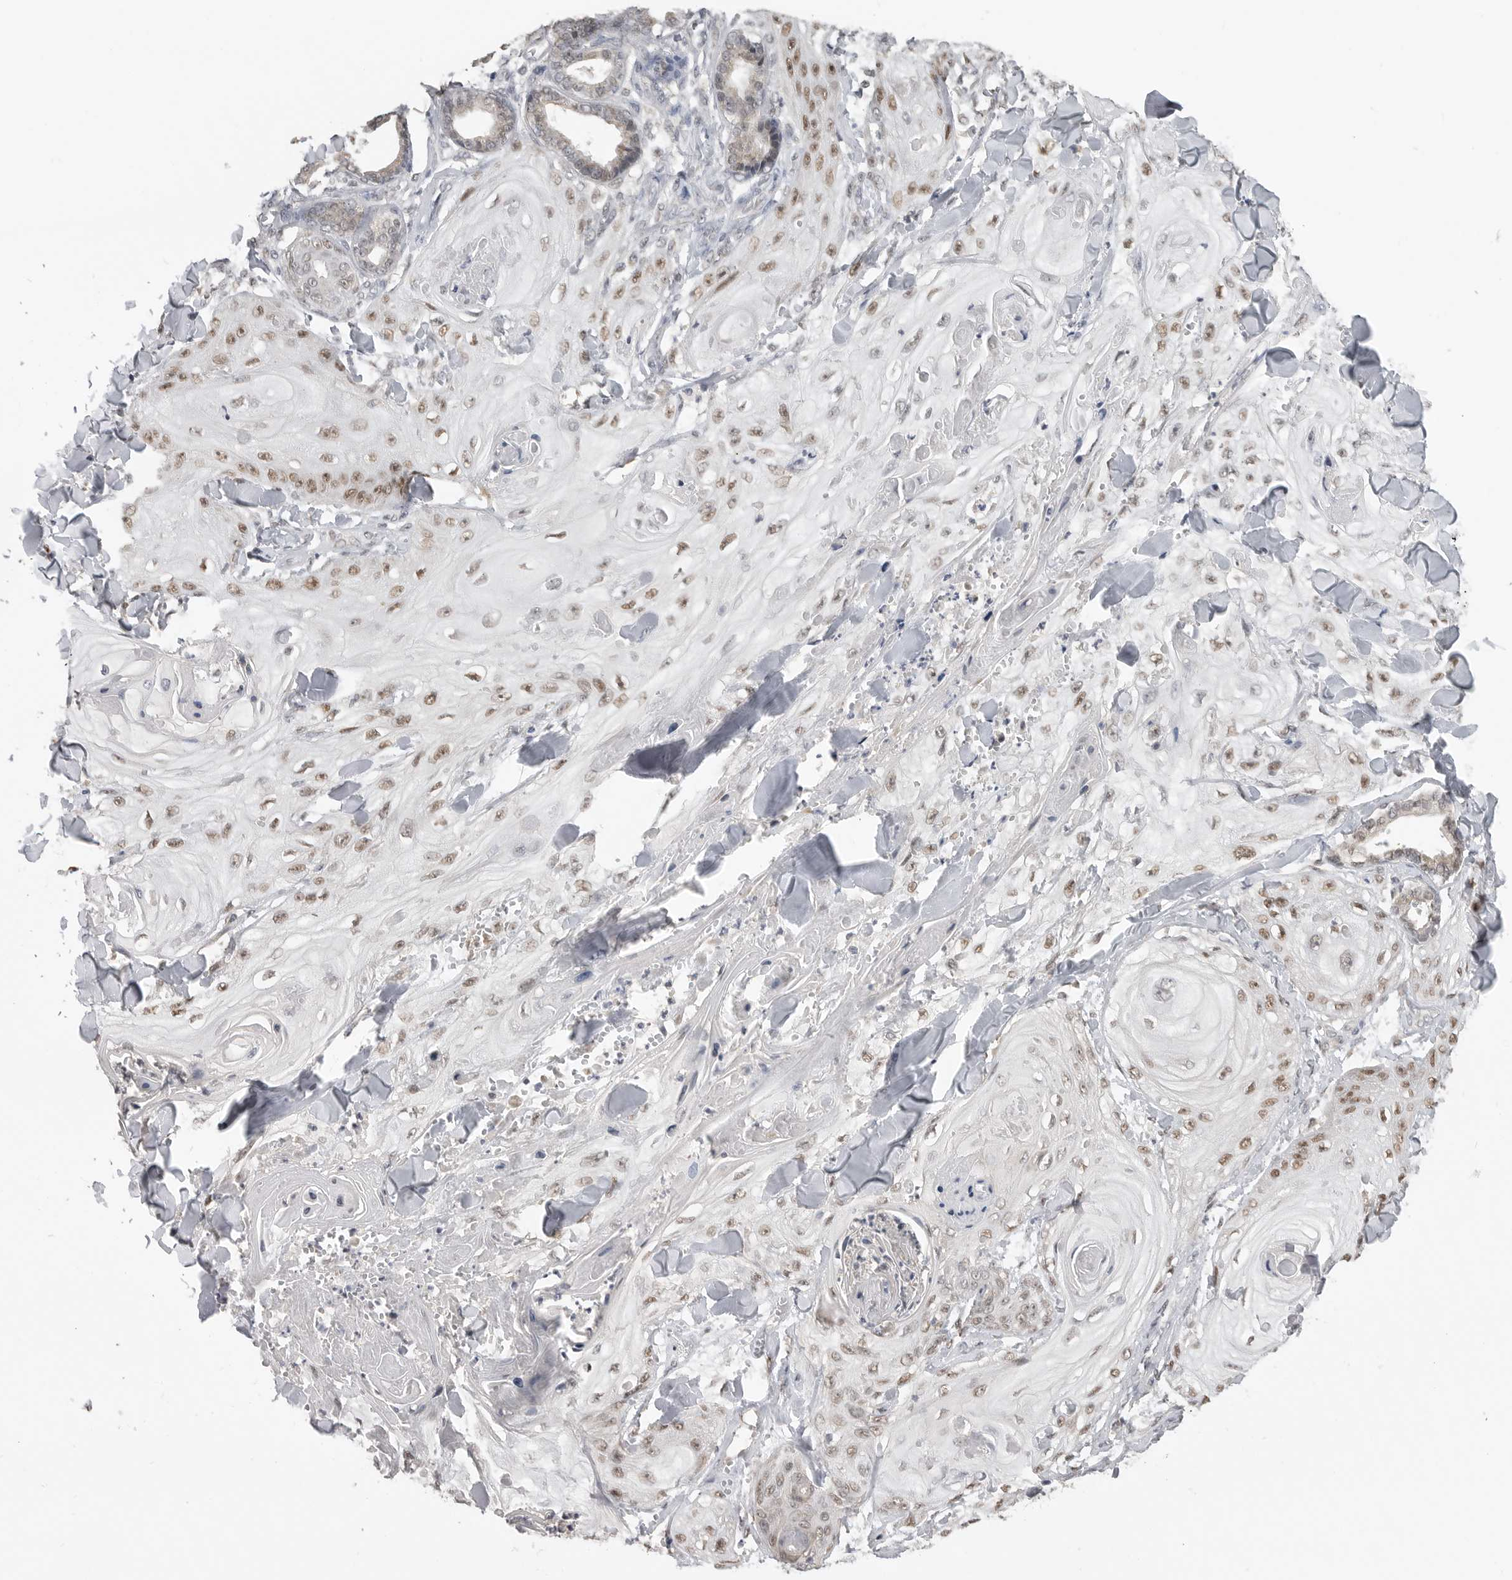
{"staining": {"intensity": "moderate", "quantity": ">75%", "location": "nuclear"}, "tissue": "skin cancer", "cell_type": "Tumor cells", "image_type": "cancer", "snomed": [{"axis": "morphology", "description": "Squamous cell carcinoma, NOS"}, {"axis": "topography", "description": "Skin"}], "caption": "Human skin cancer stained with a brown dye reveals moderate nuclear positive staining in about >75% of tumor cells.", "gene": "SMARCC1", "patient": {"sex": "male", "age": 74}}